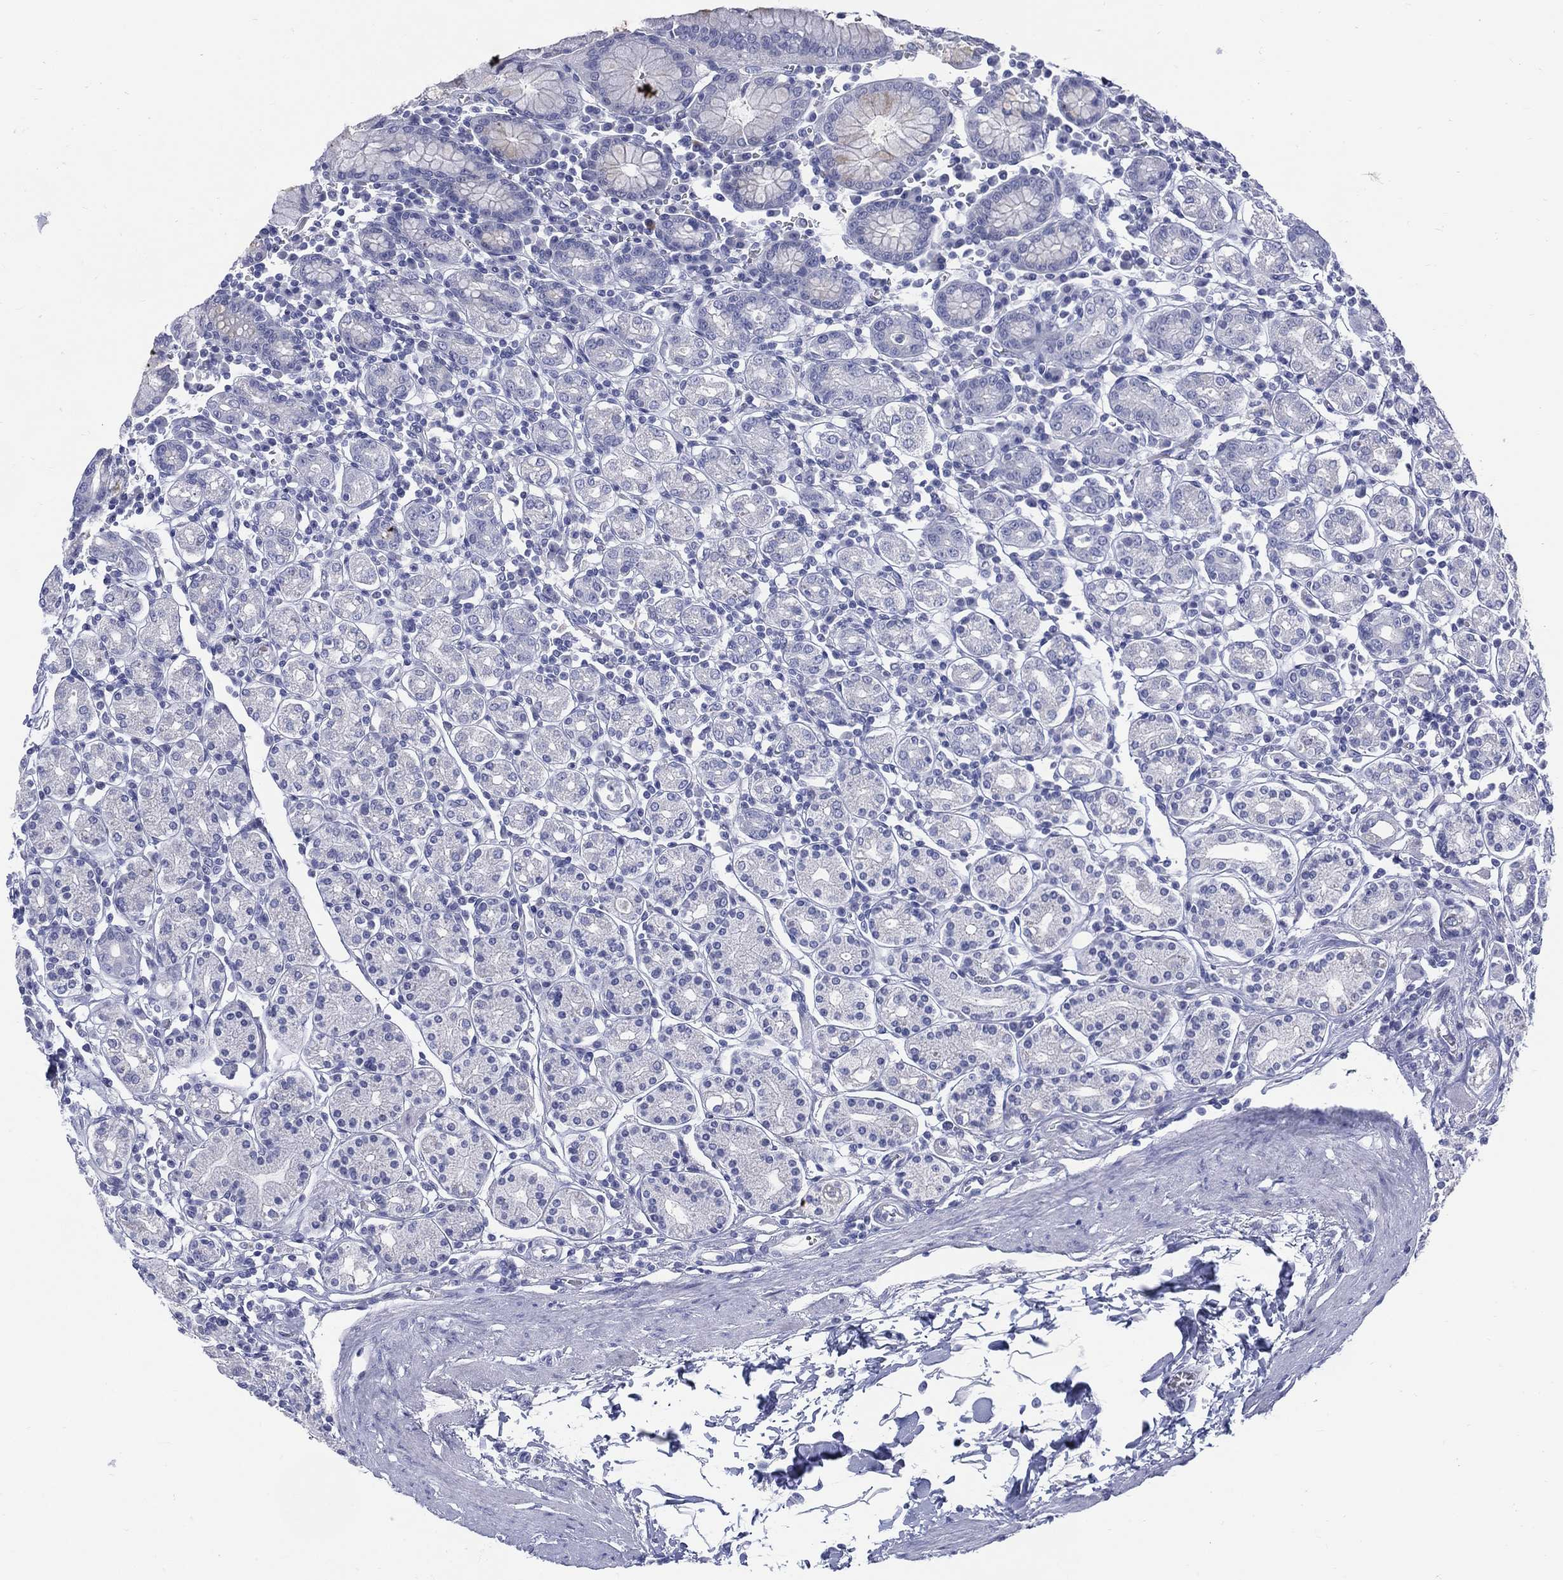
{"staining": {"intensity": "negative", "quantity": "none", "location": "none"}, "tissue": "stomach", "cell_type": "Glandular cells", "image_type": "normal", "snomed": [{"axis": "morphology", "description": "Normal tissue, NOS"}, {"axis": "topography", "description": "Stomach, upper"}, {"axis": "topography", "description": "Stomach"}], "caption": "DAB immunohistochemical staining of normal human stomach demonstrates no significant positivity in glandular cells.", "gene": "ENSG00000285953", "patient": {"sex": "male", "age": 62}}